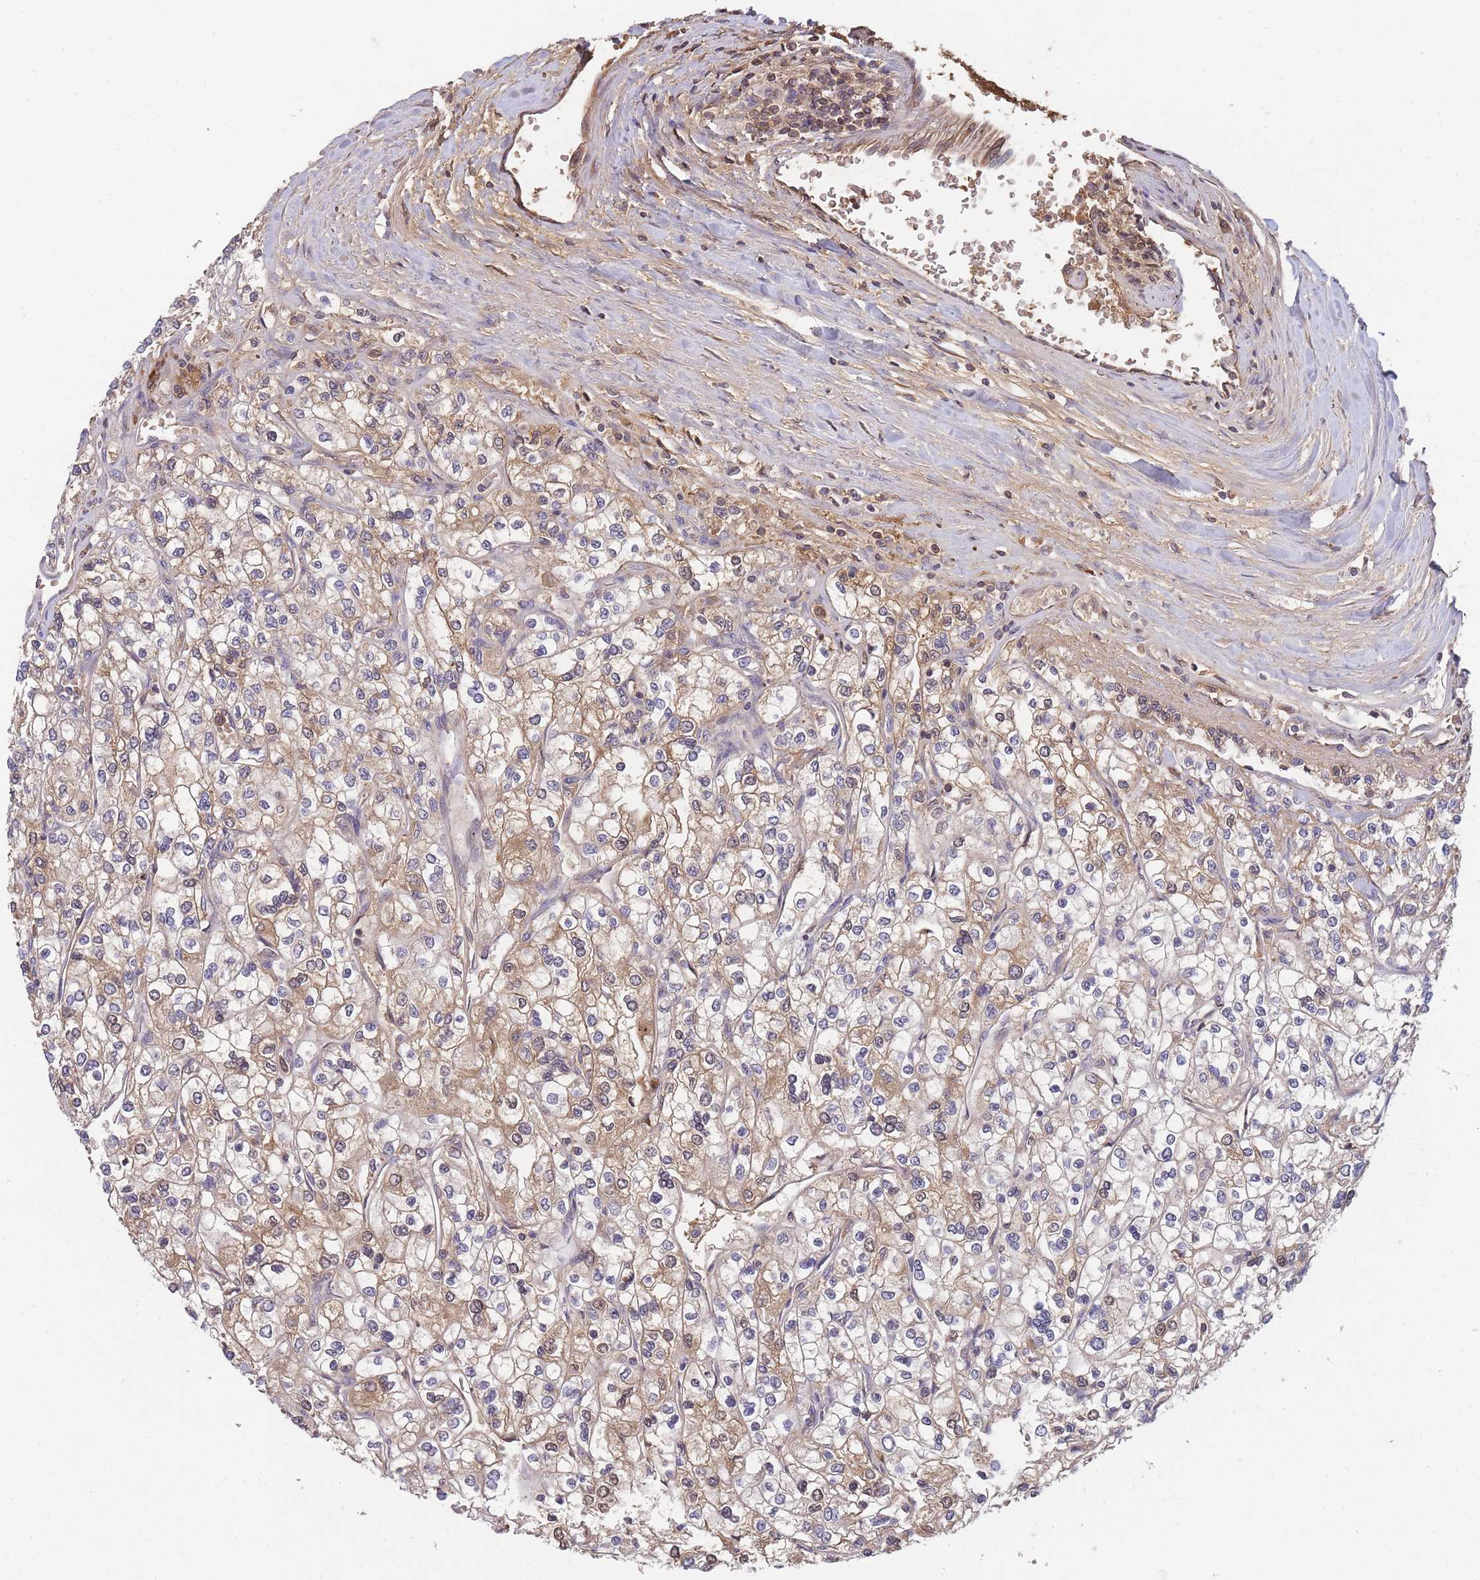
{"staining": {"intensity": "moderate", "quantity": "25%-75%", "location": "cytoplasmic/membranous"}, "tissue": "renal cancer", "cell_type": "Tumor cells", "image_type": "cancer", "snomed": [{"axis": "morphology", "description": "Adenocarcinoma, NOS"}, {"axis": "topography", "description": "Kidney"}], "caption": "The micrograph exhibits a brown stain indicating the presence of a protein in the cytoplasmic/membranous of tumor cells in renal cancer (adenocarcinoma). (DAB (3,3'-diaminobenzidine) IHC, brown staining for protein, blue staining for nuclei).", "gene": "RALGDS", "patient": {"sex": "male", "age": 80}}